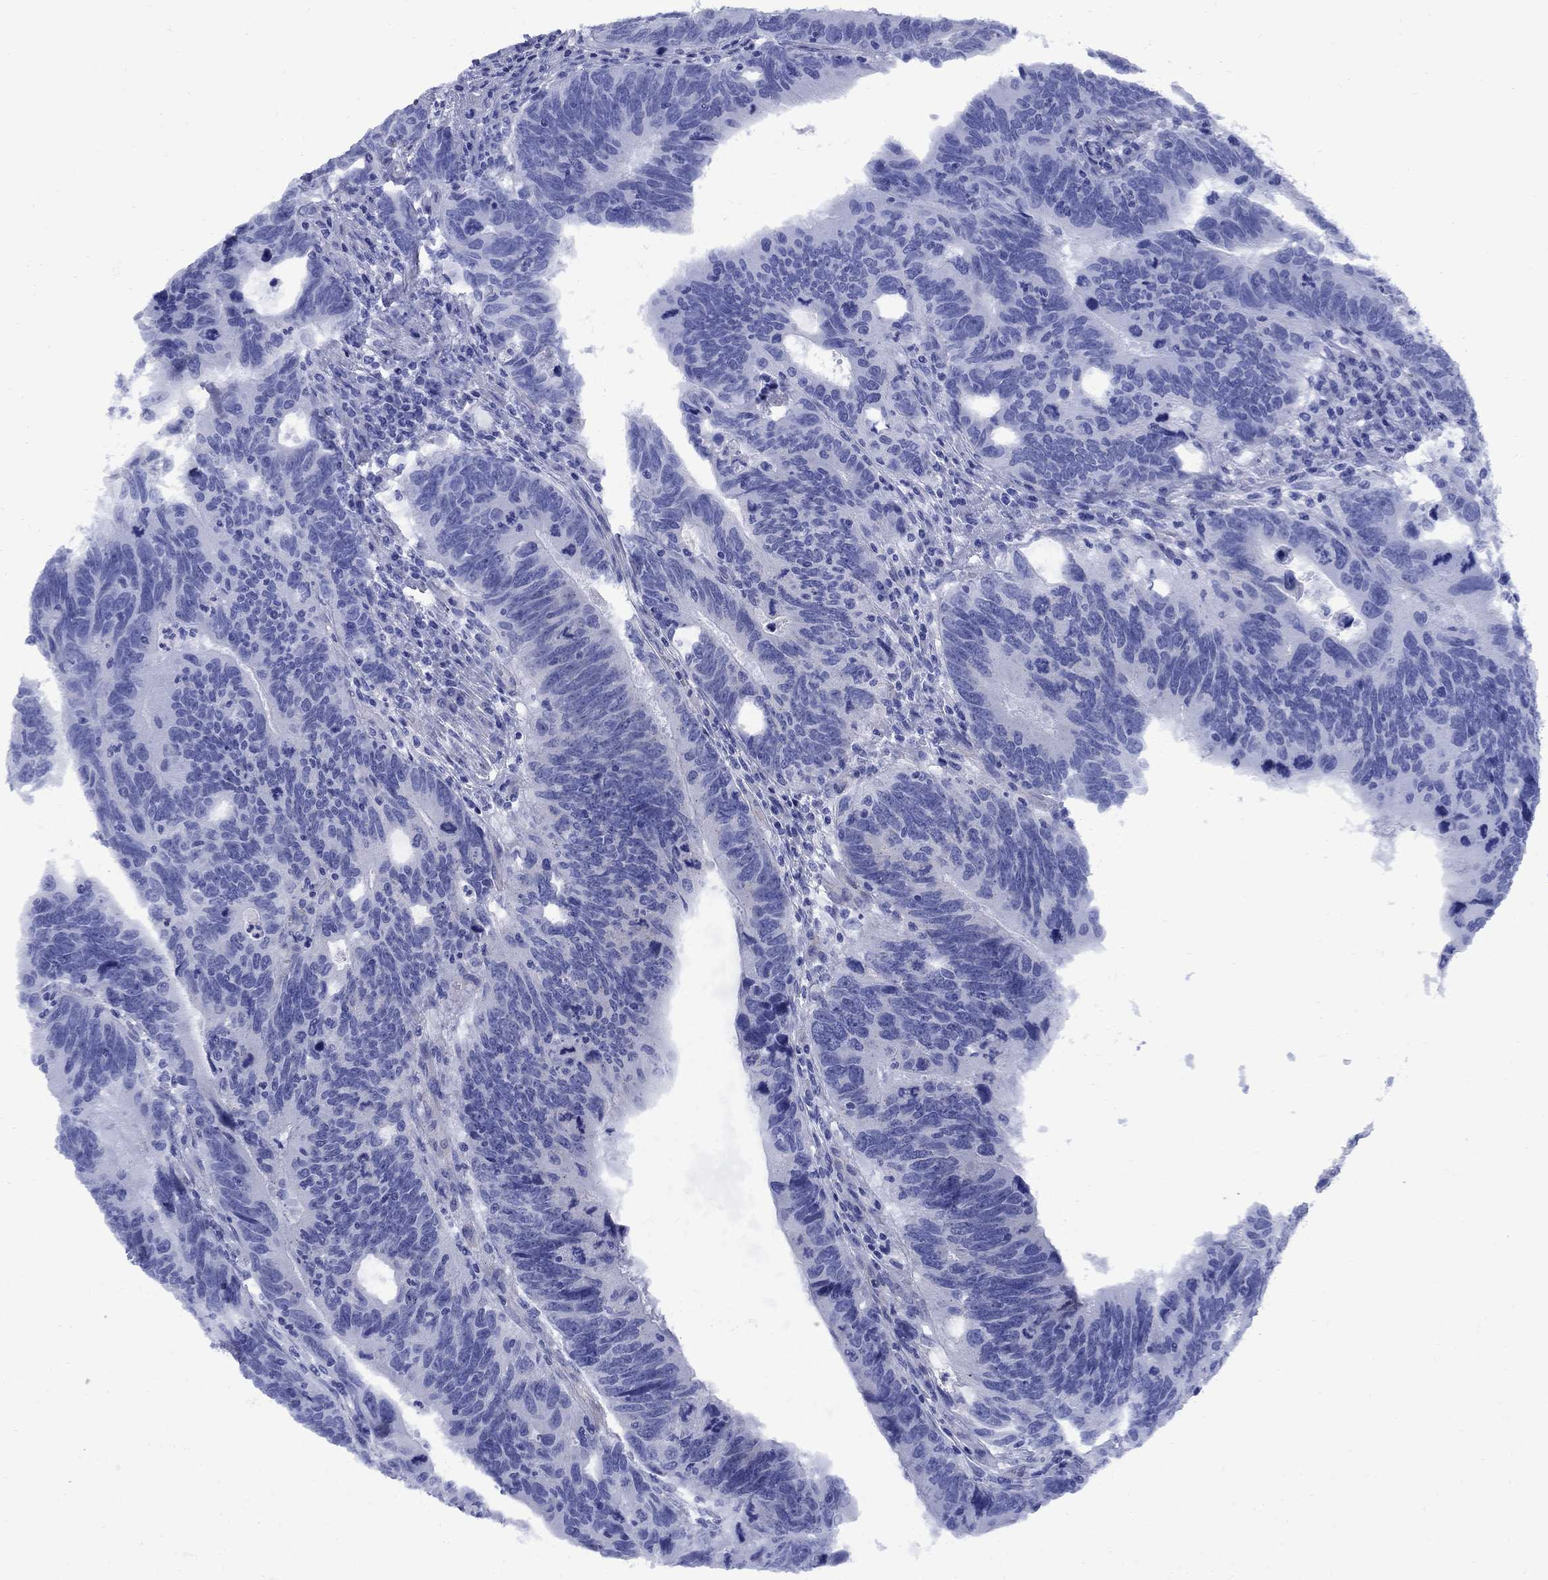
{"staining": {"intensity": "negative", "quantity": "none", "location": "none"}, "tissue": "colorectal cancer", "cell_type": "Tumor cells", "image_type": "cancer", "snomed": [{"axis": "morphology", "description": "Adenocarcinoma, NOS"}, {"axis": "topography", "description": "Colon"}], "caption": "IHC photomicrograph of neoplastic tissue: human colorectal cancer stained with DAB (3,3'-diaminobenzidine) reveals no significant protein staining in tumor cells.", "gene": "SMCP", "patient": {"sex": "female", "age": 77}}